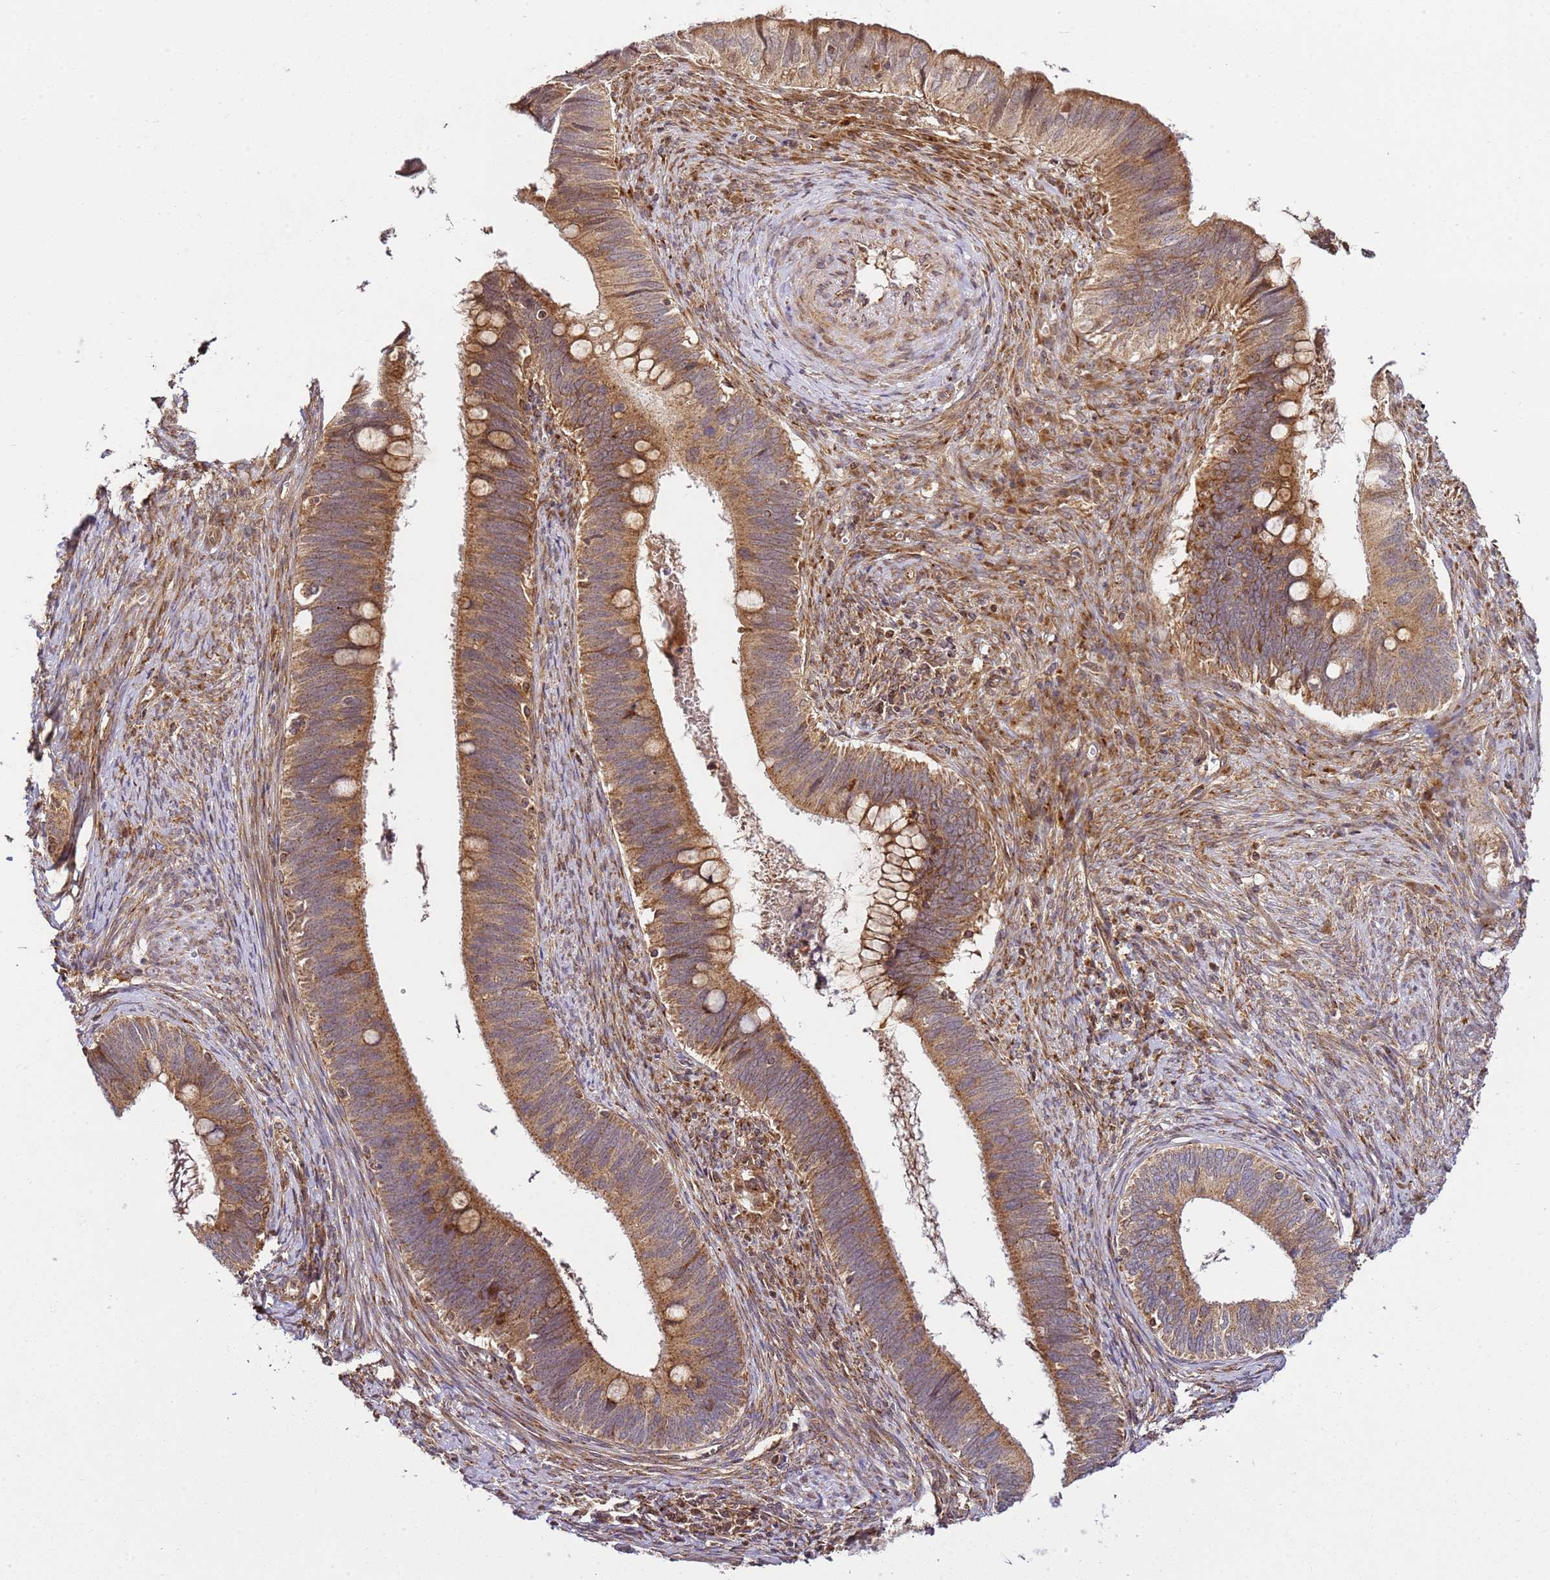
{"staining": {"intensity": "moderate", "quantity": ">75%", "location": "cytoplasmic/membranous"}, "tissue": "cervical cancer", "cell_type": "Tumor cells", "image_type": "cancer", "snomed": [{"axis": "morphology", "description": "Adenocarcinoma, NOS"}, {"axis": "topography", "description": "Cervix"}], "caption": "Cervical cancer stained with immunohistochemistry (IHC) exhibits moderate cytoplasmic/membranous positivity in approximately >75% of tumor cells.", "gene": "RASA3", "patient": {"sex": "female", "age": 42}}